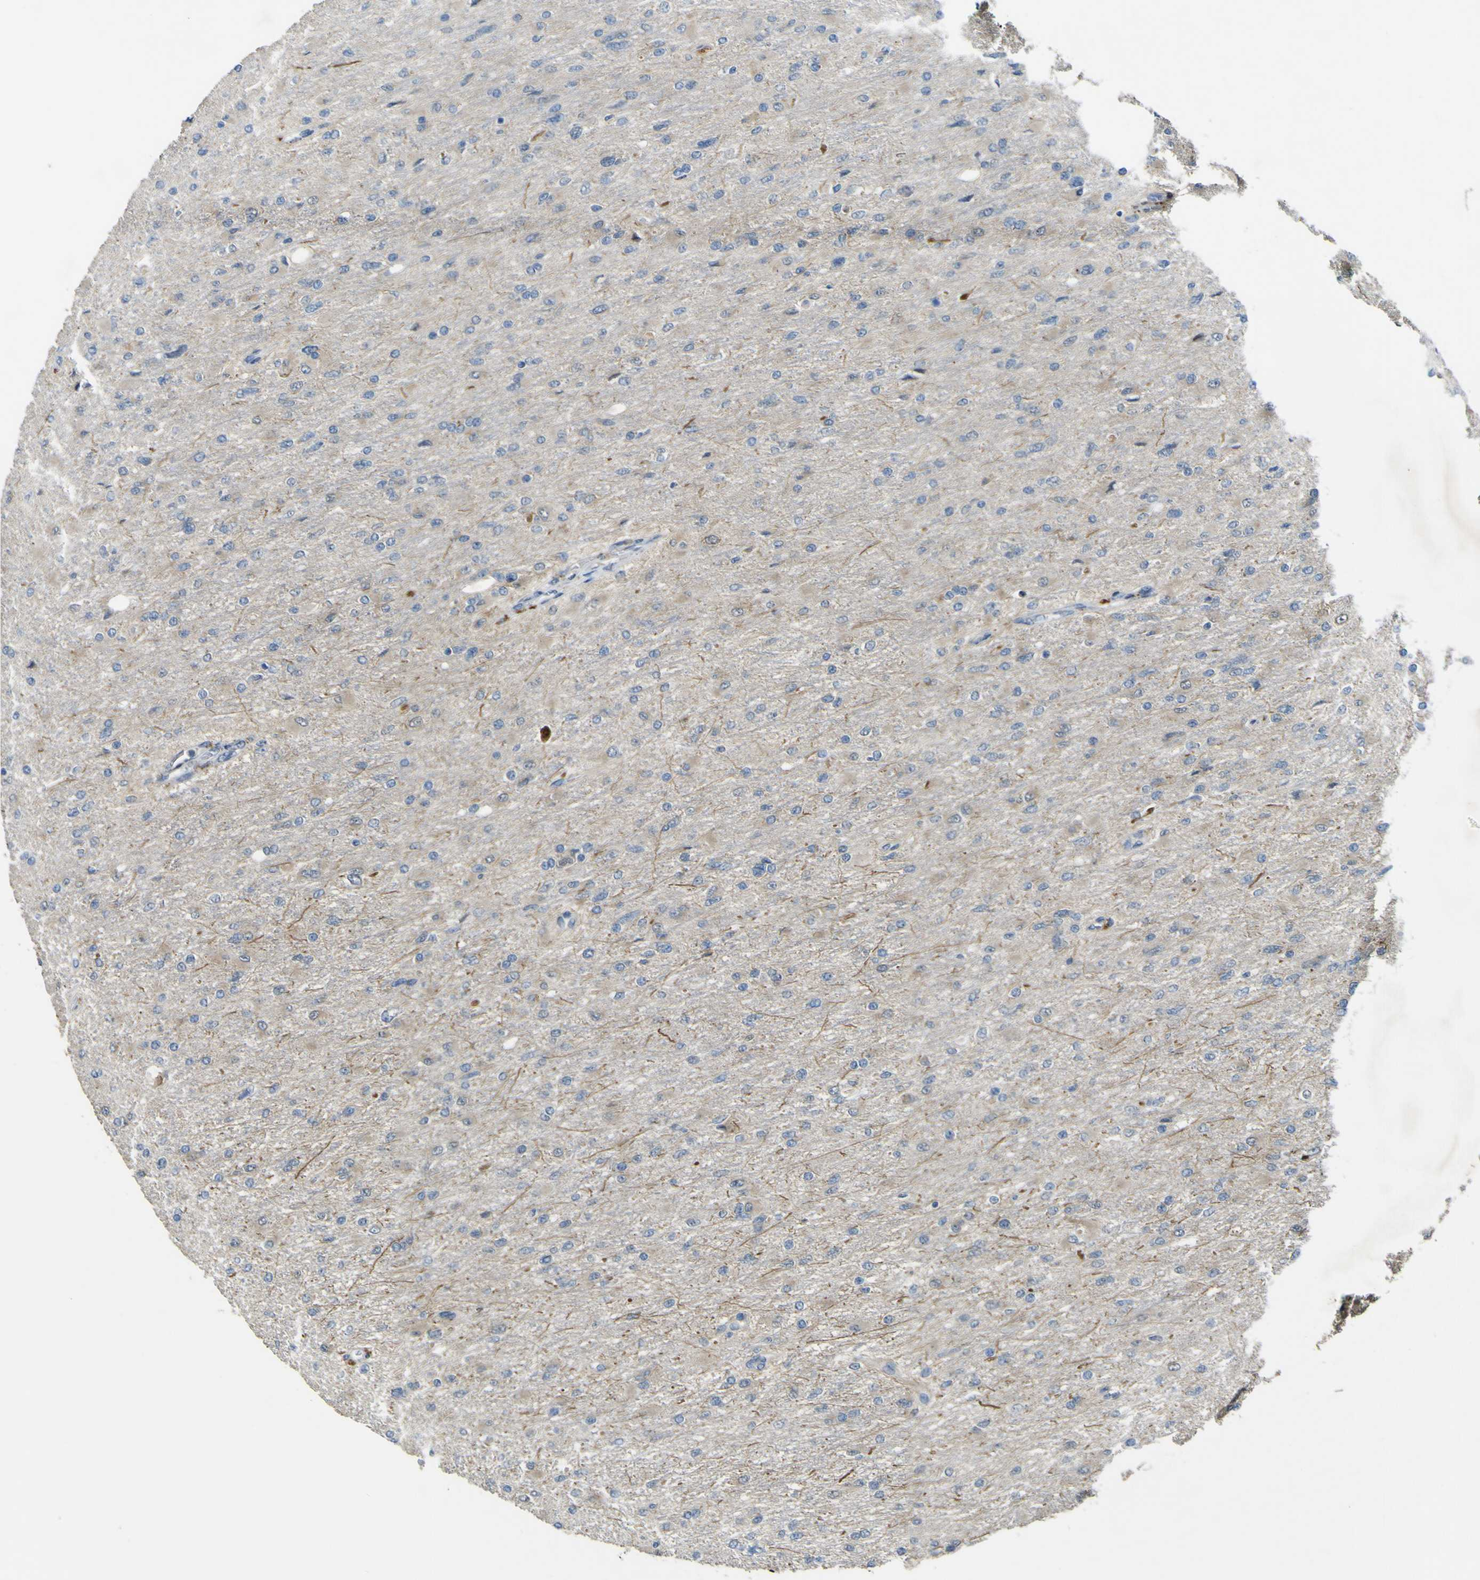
{"staining": {"intensity": "negative", "quantity": "none", "location": "none"}, "tissue": "glioma", "cell_type": "Tumor cells", "image_type": "cancer", "snomed": [{"axis": "morphology", "description": "Glioma, malignant, High grade"}, {"axis": "topography", "description": "Cerebral cortex"}], "caption": "This photomicrograph is of malignant high-grade glioma stained with IHC to label a protein in brown with the nuclei are counter-stained blue. There is no expression in tumor cells.", "gene": "LBHD1", "patient": {"sex": "female", "age": 36}}